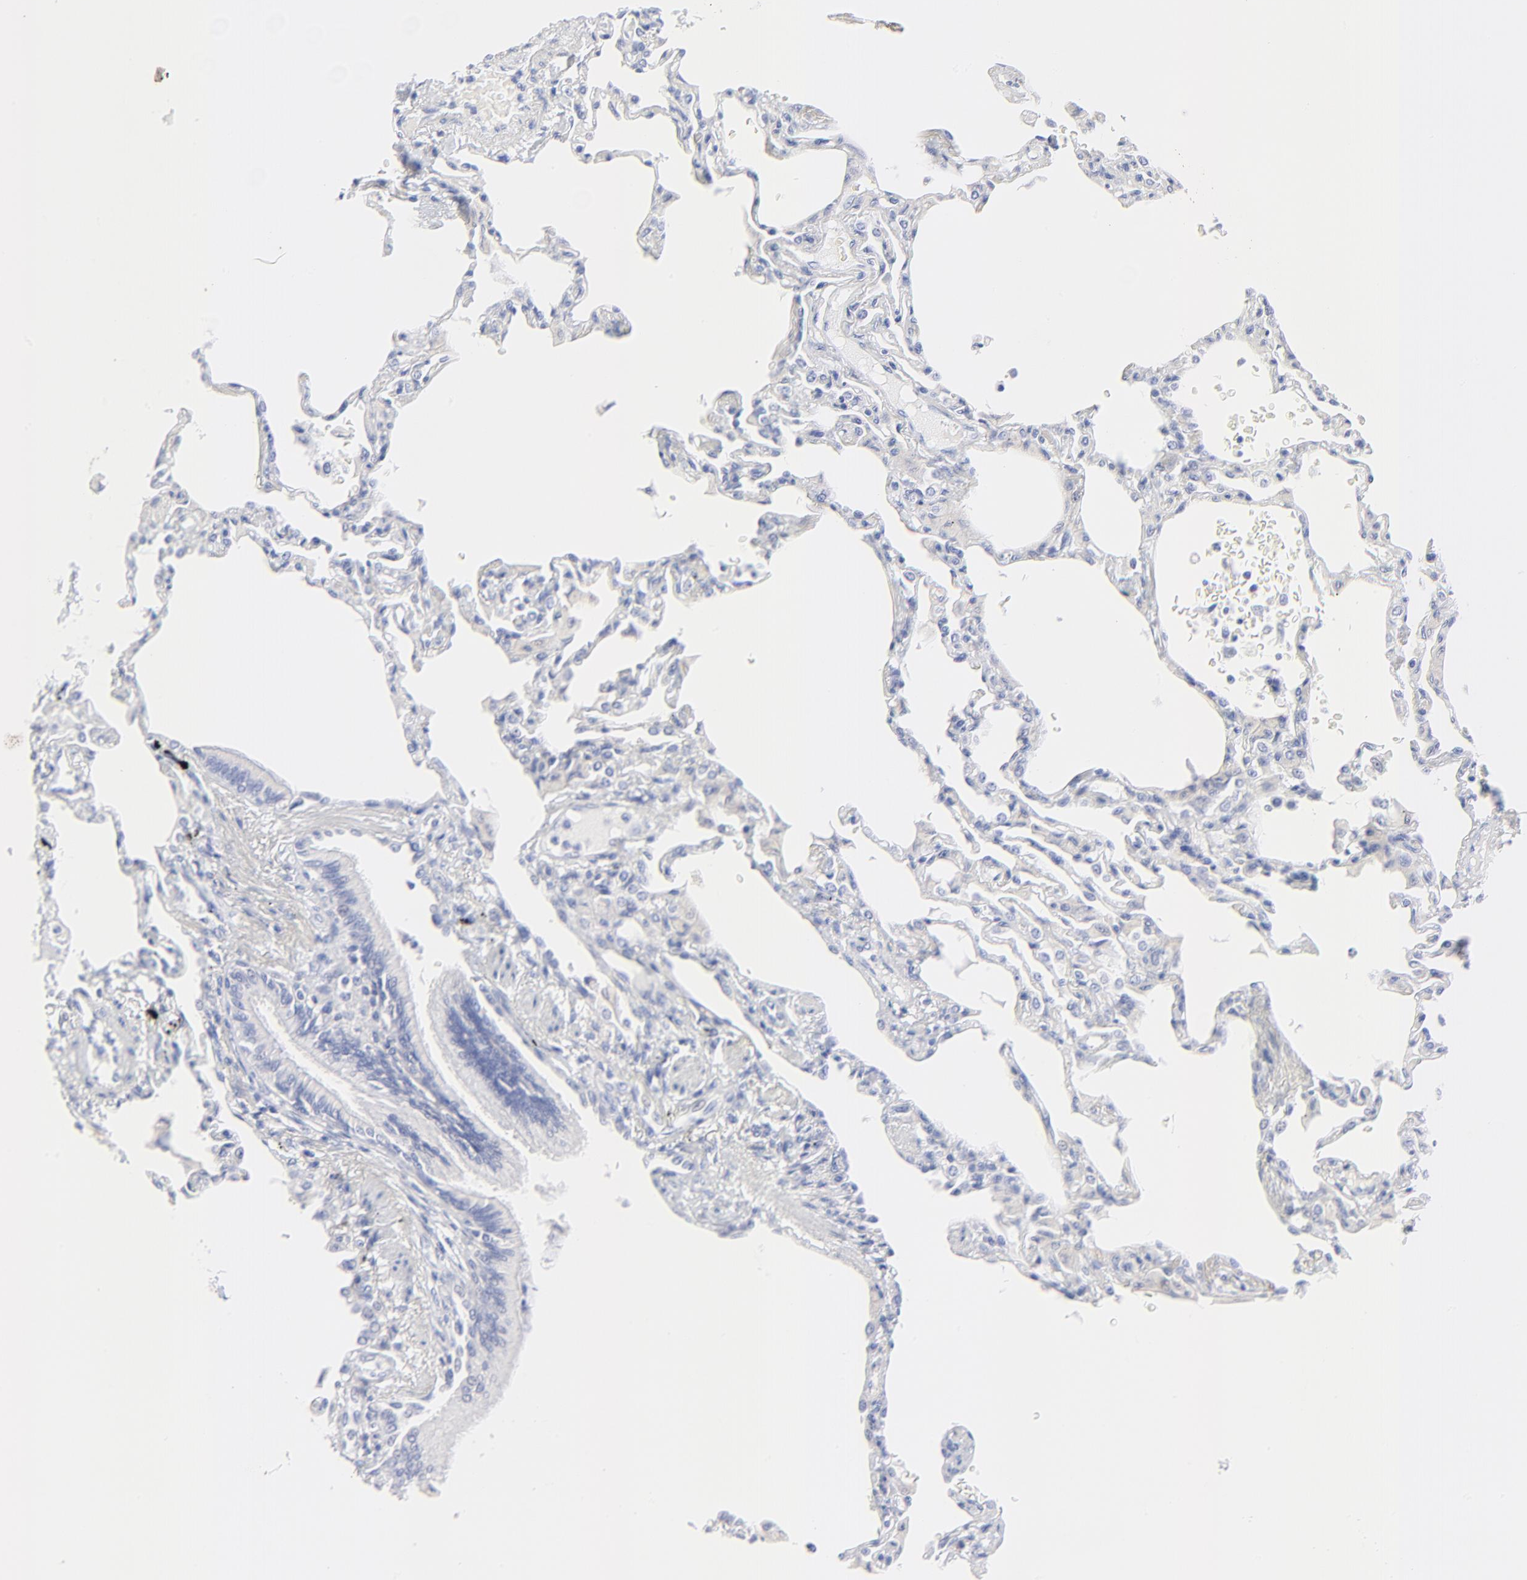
{"staining": {"intensity": "negative", "quantity": "none", "location": "none"}, "tissue": "lung", "cell_type": "Alveolar cells", "image_type": "normal", "snomed": [{"axis": "morphology", "description": "Normal tissue, NOS"}, {"axis": "topography", "description": "Lung"}], "caption": "A histopathology image of lung stained for a protein reveals no brown staining in alveolar cells. The staining is performed using DAB brown chromogen with nuclei counter-stained in using hematoxylin.", "gene": "PSD3", "patient": {"sex": "female", "age": 49}}